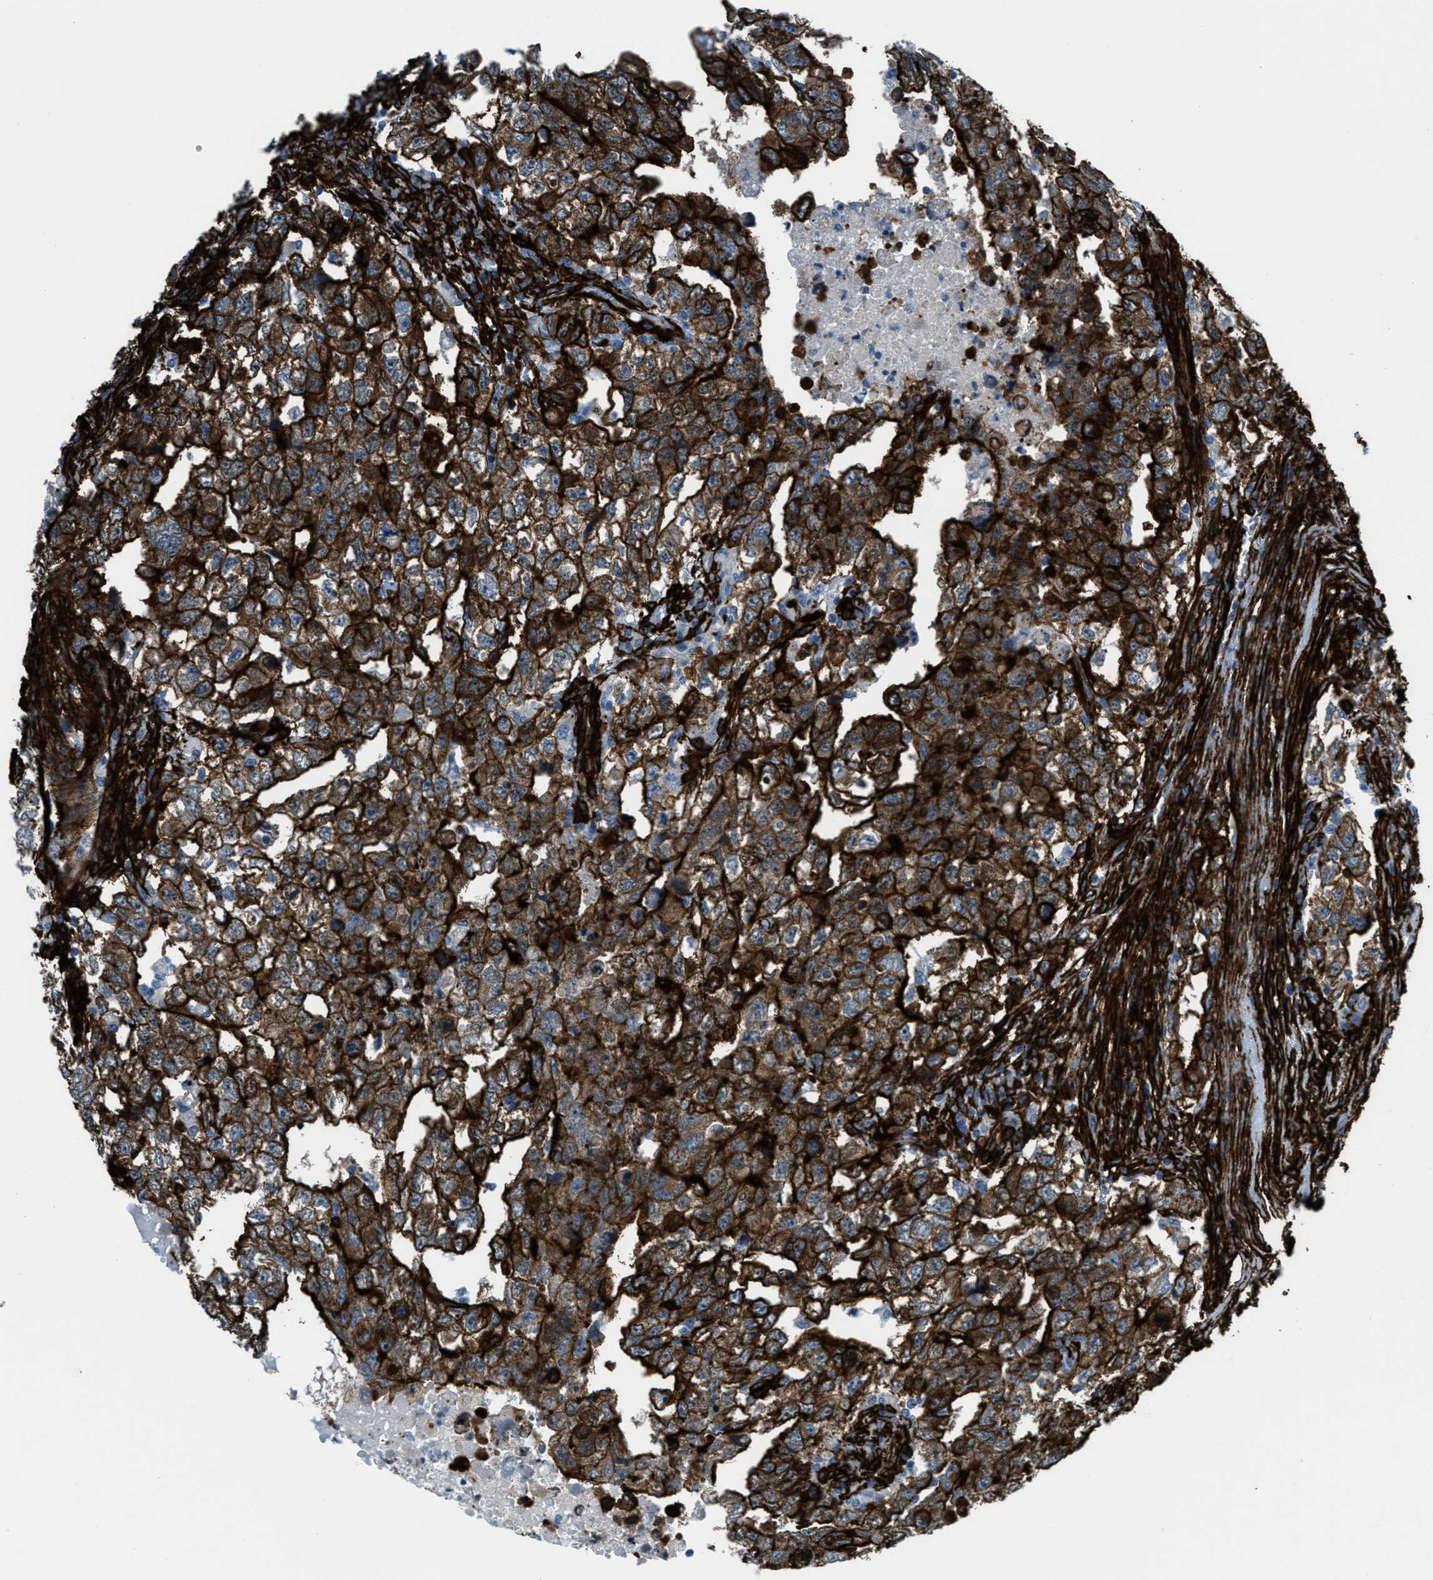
{"staining": {"intensity": "strong", "quantity": ">75%", "location": "cytoplasmic/membranous"}, "tissue": "testis cancer", "cell_type": "Tumor cells", "image_type": "cancer", "snomed": [{"axis": "morphology", "description": "Carcinoma, Embryonal, NOS"}, {"axis": "topography", "description": "Testis"}], "caption": "Tumor cells reveal high levels of strong cytoplasmic/membranous expression in approximately >75% of cells in testis cancer.", "gene": "CALD1", "patient": {"sex": "male", "age": 36}}